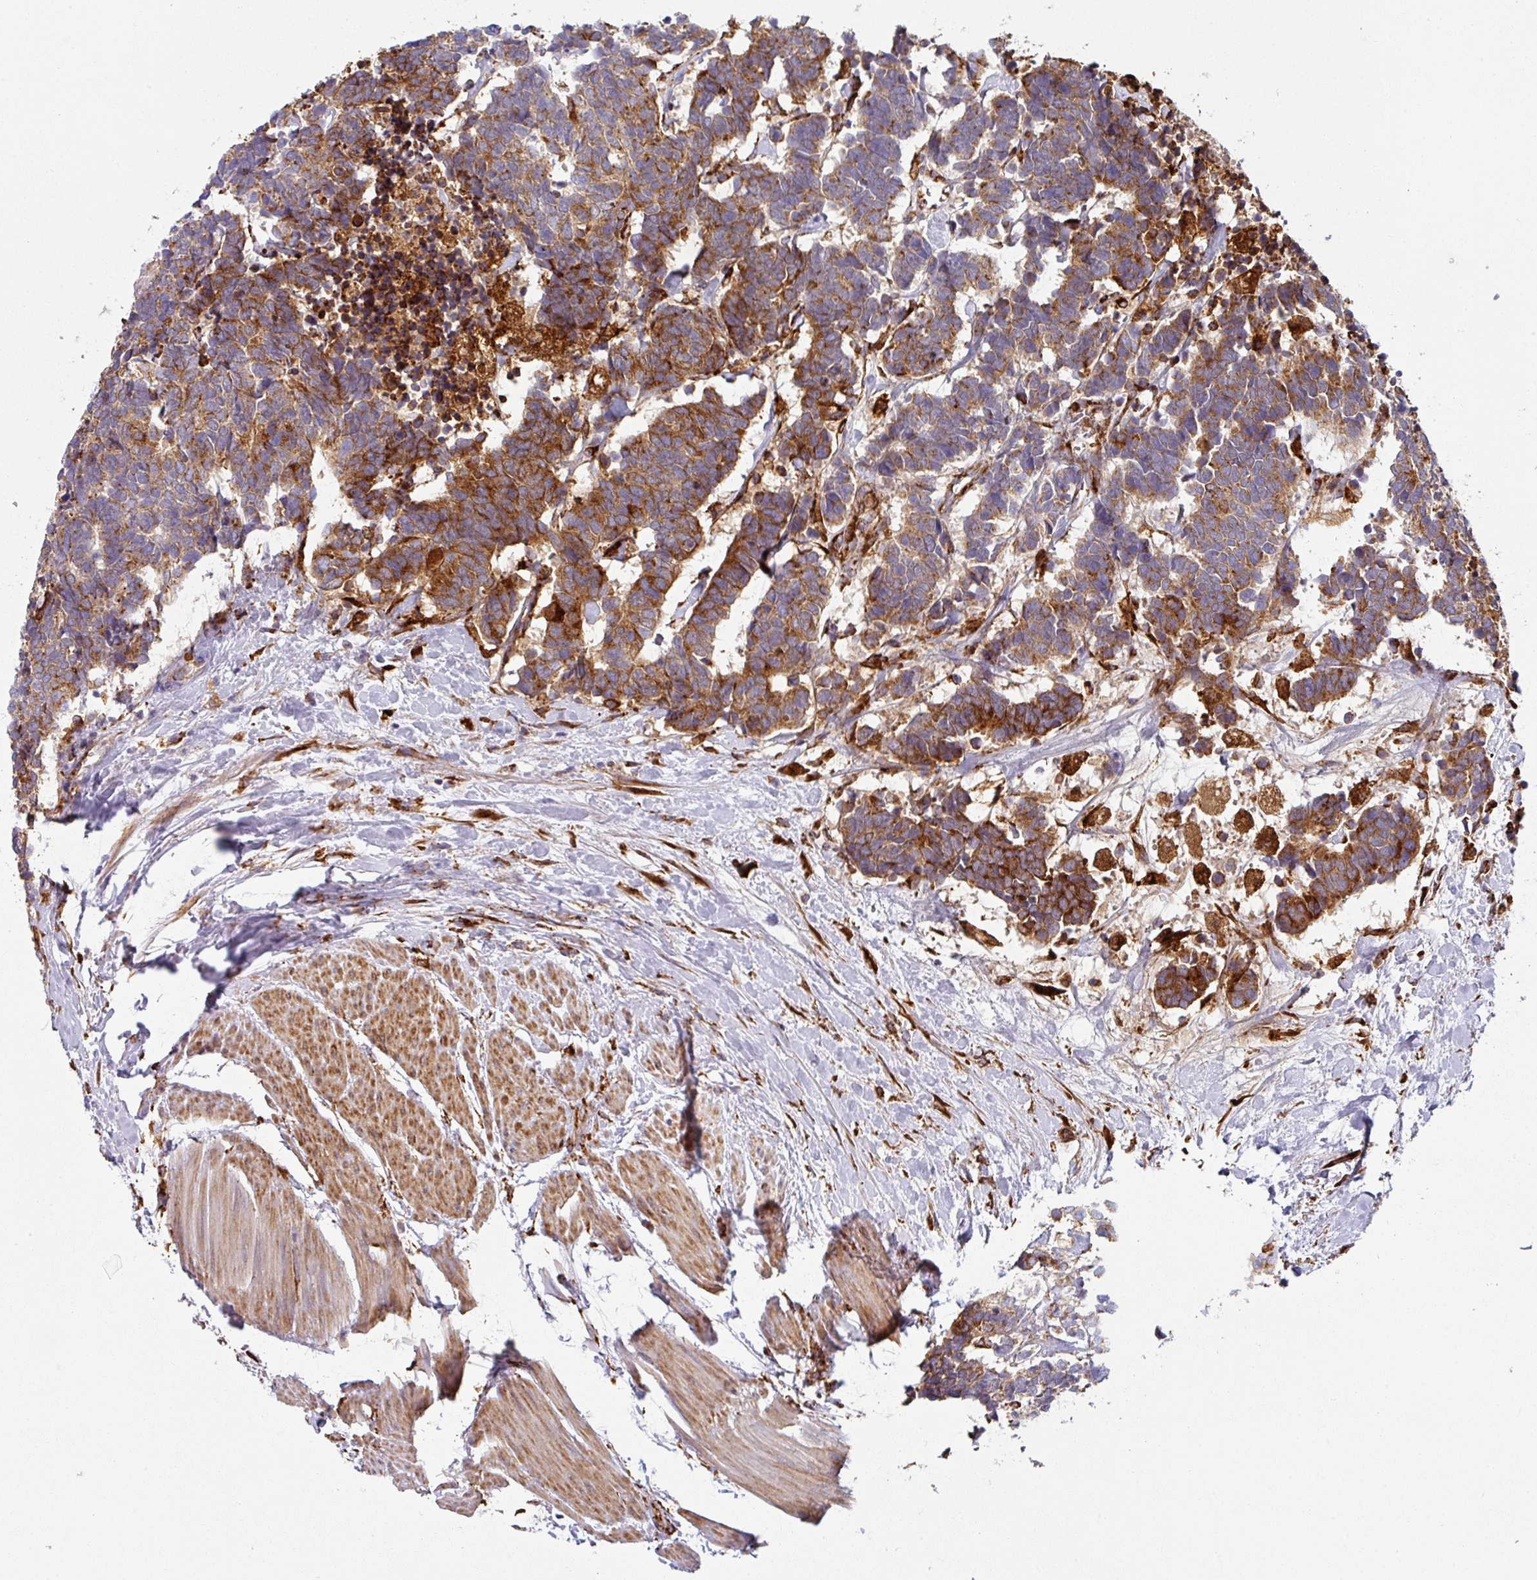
{"staining": {"intensity": "strong", "quantity": "<25%", "location": "cytoplasmic/membranous"}, "tissue": "carcinoid", "cell_type": "Tumor cells", "image_type": "cancer", "snomed": [{"axis": "morphology", "description": "Carcinoma, NOS"}, {"axis": "morphology", "description": "Carcinoid, malignant, NOS"}, {"axis": "topography", "description": "Urinary bladder"}], "caption": "Carcinoma tissue demonstrates strong cytoplasmic/membranous staining in approximately <25% of tumor cells", "gene": "ZNF268", "patient": {"sex": "male", "age": 57}}